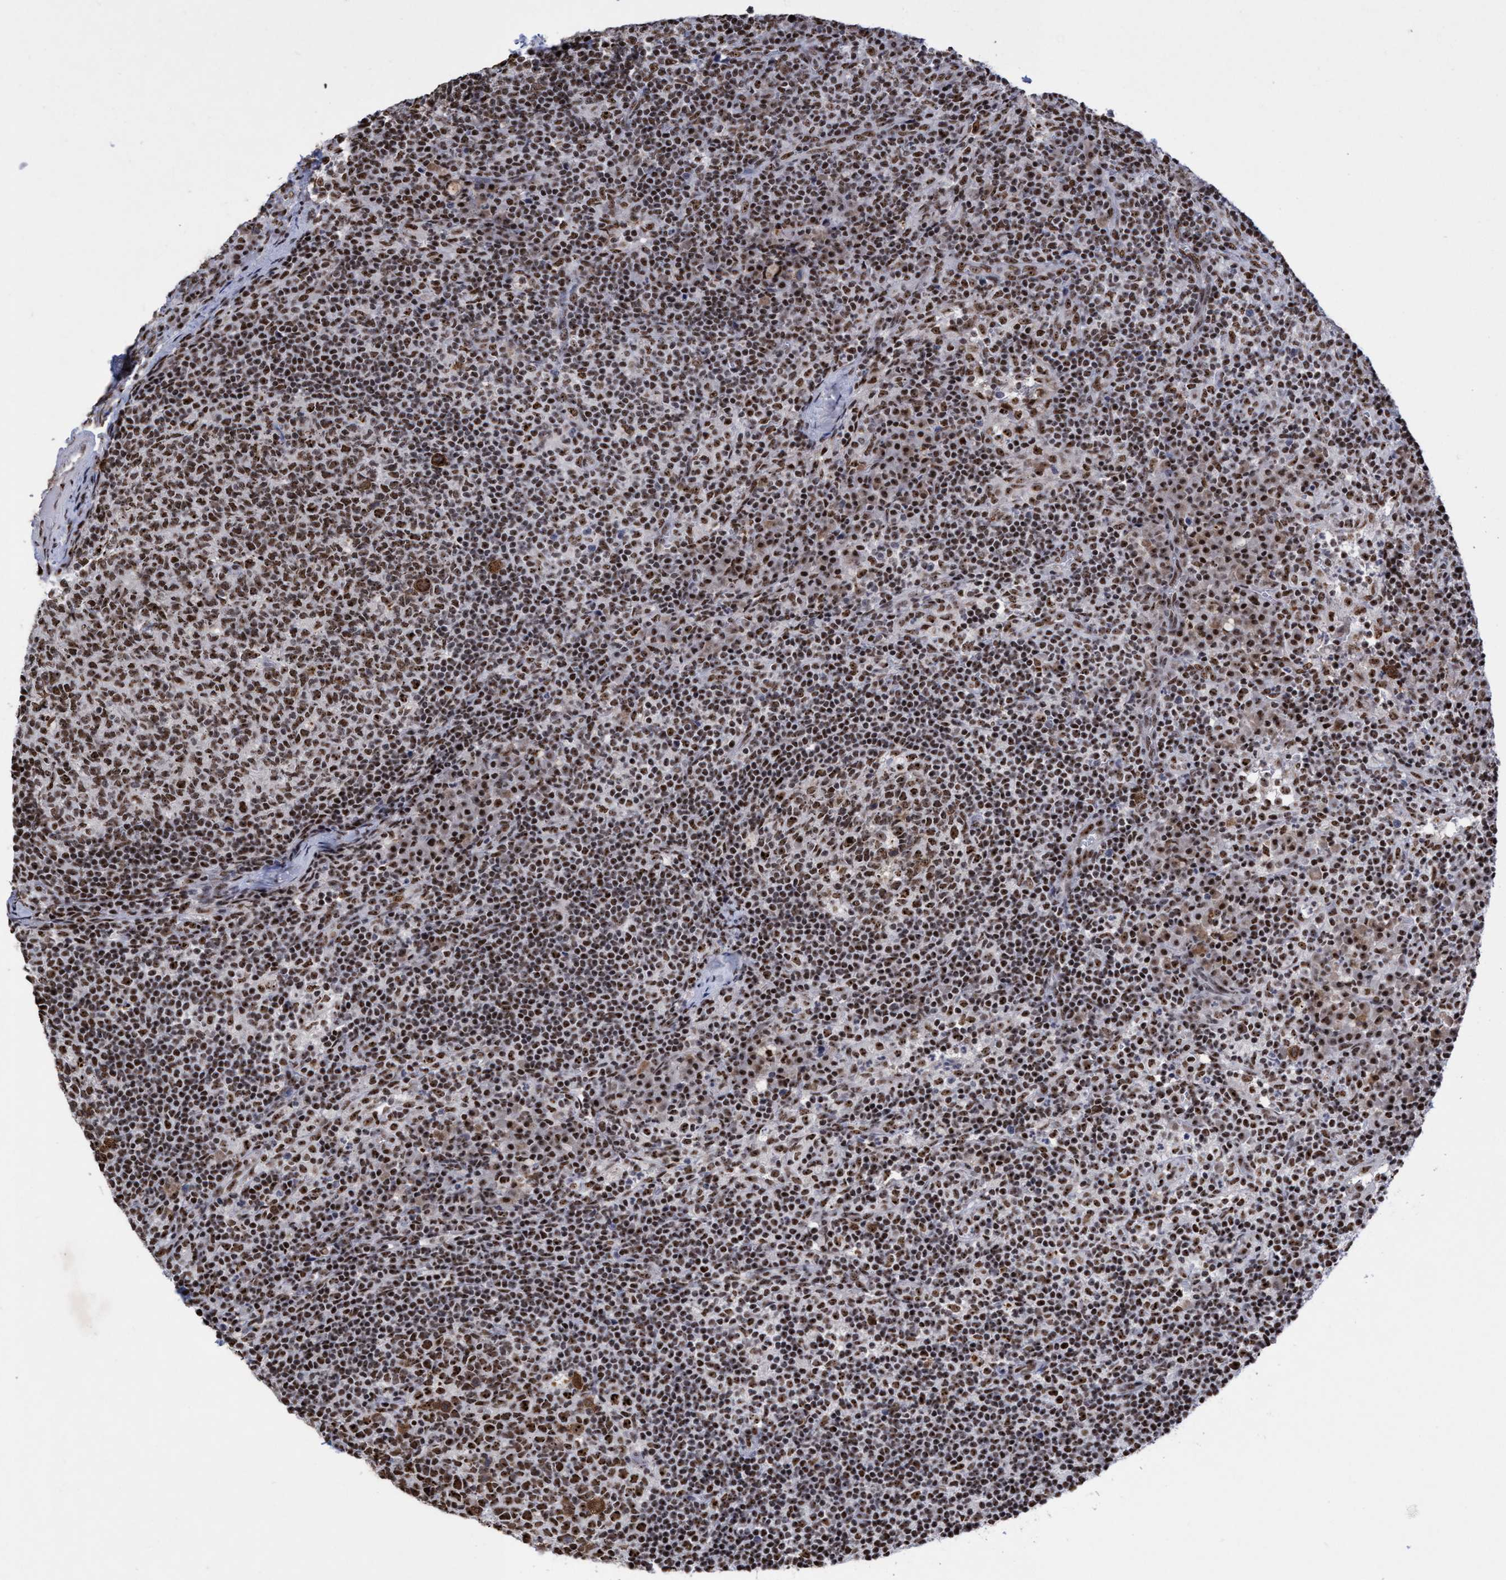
{"staining": {"intensity": "moderate", "quantity": ">75%", "location": "nuclear"}, "tissue": "lymph node", "cell_type": "Germinal center cells", "image_type": "normal", "snomed": [{"axis": "morphology", "description": "Normal tissue, NOS"}, {"axis": "morphology", "description": "Inflammation, NOS"}, {"axis": "topography", "description": "Lymph node"}], "caption": "Protein staining shows moderate nuclear staining in about >75% of germinal center cells in benign lymph node.", "gene": "EFCAB10", "patient": {"sex": "male", "age": 55}}